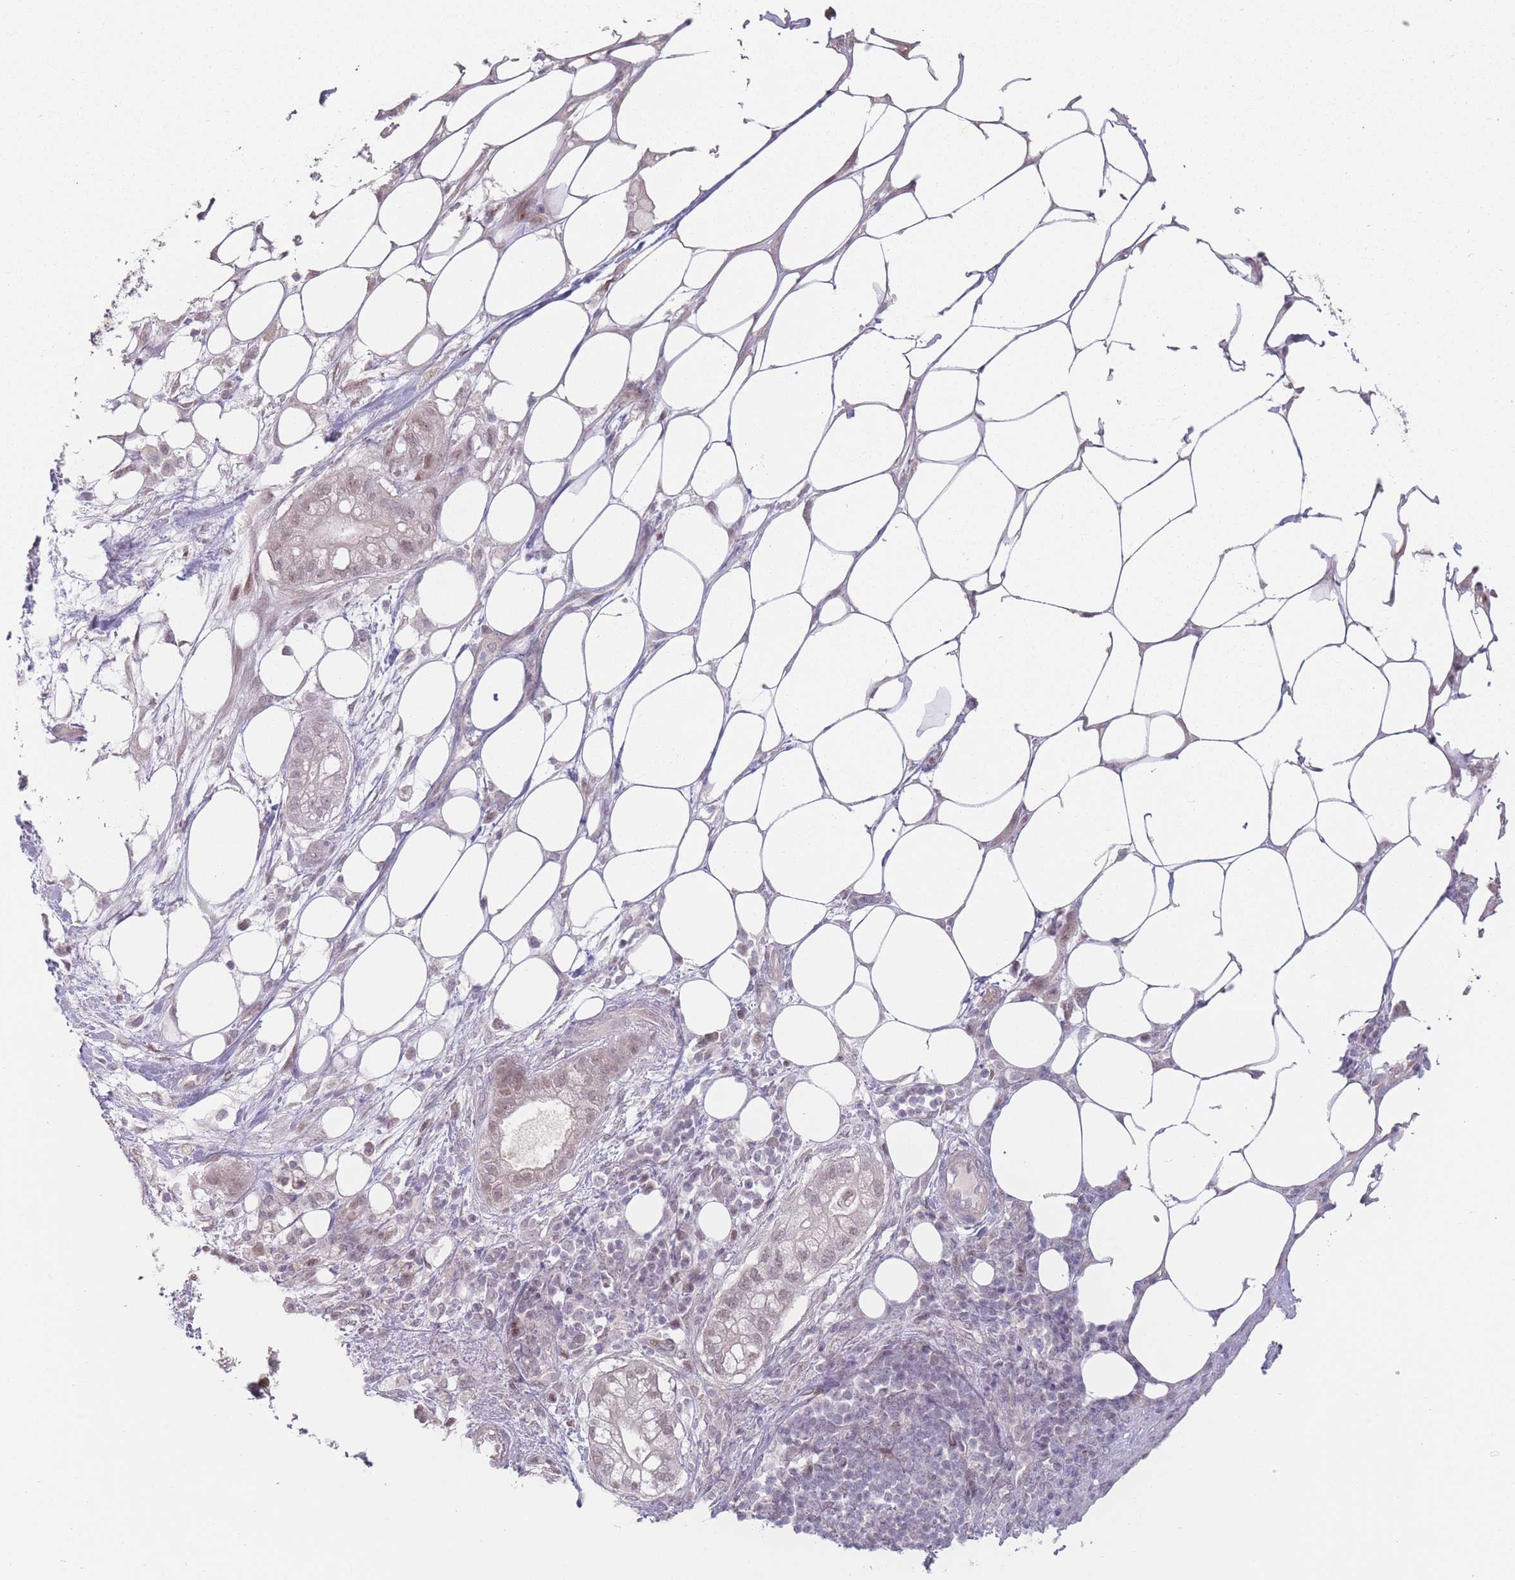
{"staining": {"intensity": "weak", "quantity": "25%-75%", "location": "nuclear"}, "tissue": "pancreatic cancer", "cell_type": "Tumor cells", "image_type": "cancer", "snomed": [{"axis": "morphology", "description": "Adenocarcinoma, NOS"}, {"axis": "topography", "description": "Pancreas"}], "caption": "A high-resolution photomicrograph shows IHC staining of adenocarcinoma (pancreatic), which exhibits weak nuclear staining in approximately 25%-75% of tumor cells.", "gene": "SH3BGRL2", "patient": {"sex": "male", "age": 44}}